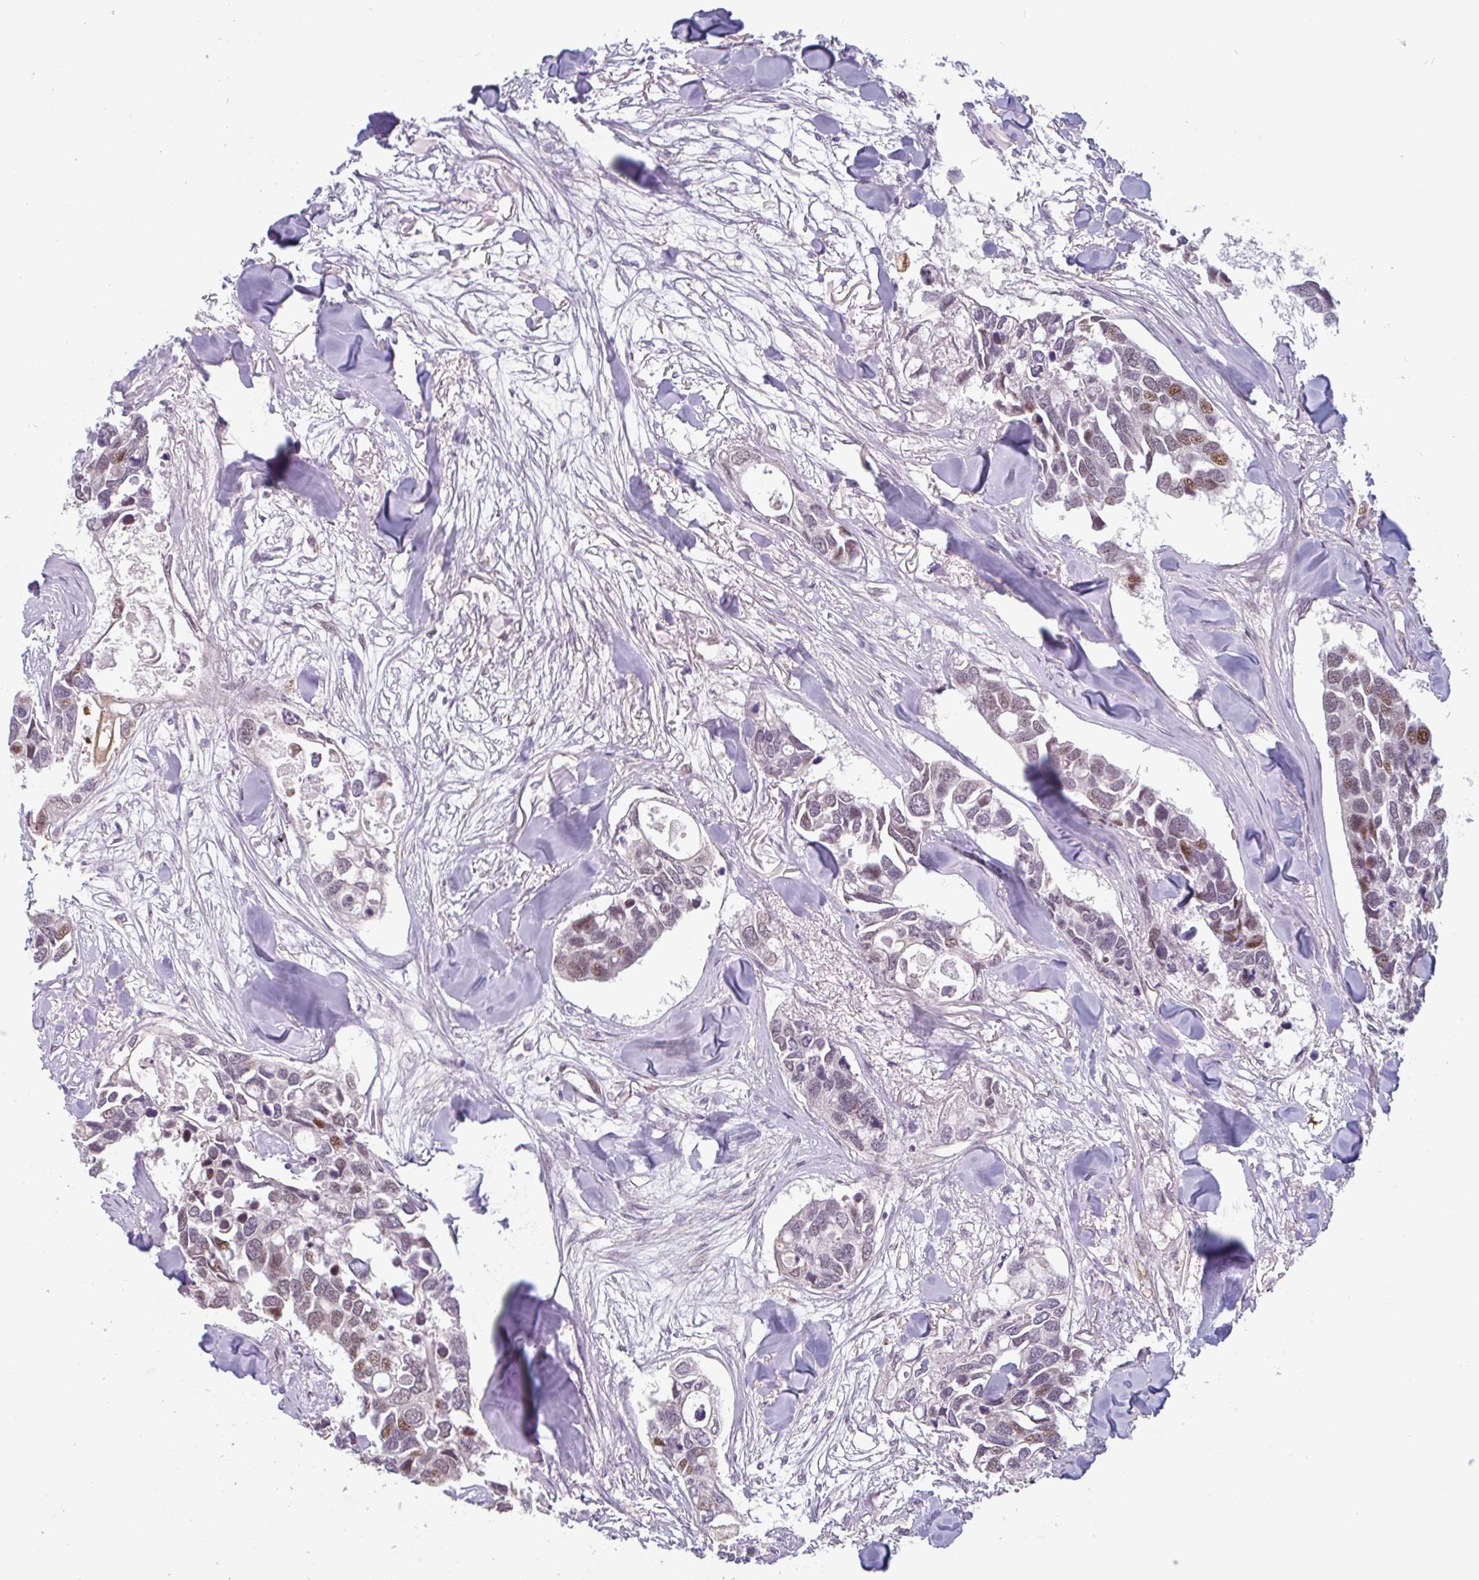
{"staining": {"intensity": "moderate", "quantity": "<25%", "location": "nuclear"}, "tissue": "breast cancer", "cell_type": "Tumor cells", "image_type": "cancer", "snomed": [{"axis": "morphology", "description": "Duct carcinoma"}, {"axis": "topography", "description": "Breast"}], "caption": "Breast cancer (intraductal carcinoma) stained with DAB (3,3'-diaminobenzidine) immunohistochemistry reveals low levels of moderate nuclear staining in about <25% of tumor cells.", "gene": "TMEM119", "patient": {"sex": "female", "age": 83}}